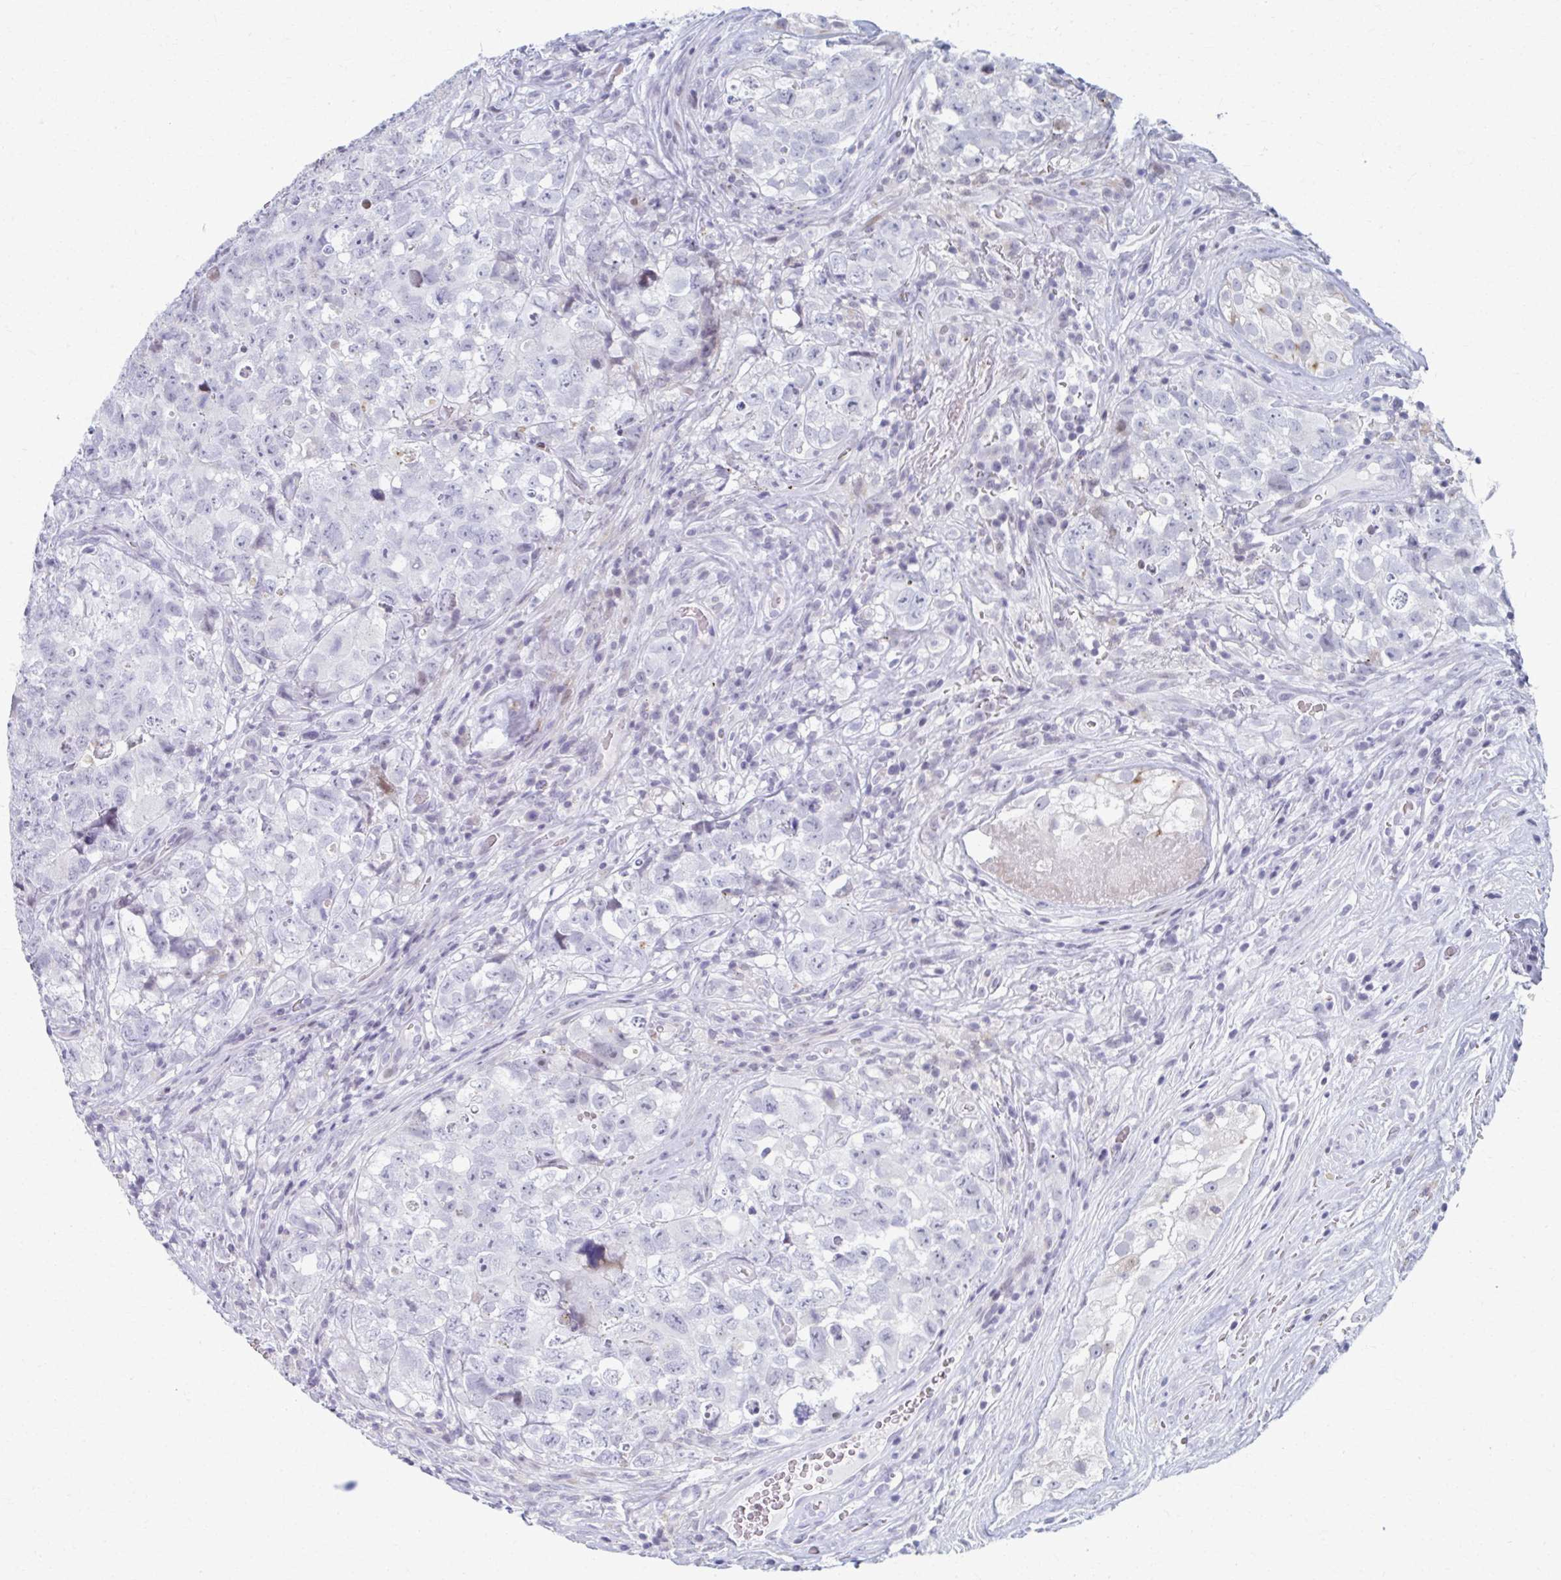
{"staining": {"intensity": "negative", "quantity": "none", "location": "none"}, "tissue": "testis cancer", "cell_type": "Tumor cells", "image_type": "cancer", "snomed": [{"axis": "morphology", "description": "Carcinoma, Embryonal, NOS"}, {"axis": "topography", "description": "Testis"}], "caption": "The image exhibits no staining of tumor cells in embryonal carcinoma (testis).", "gene": "ABHD16B", "patient": {"sex": "male", "age": 18}}